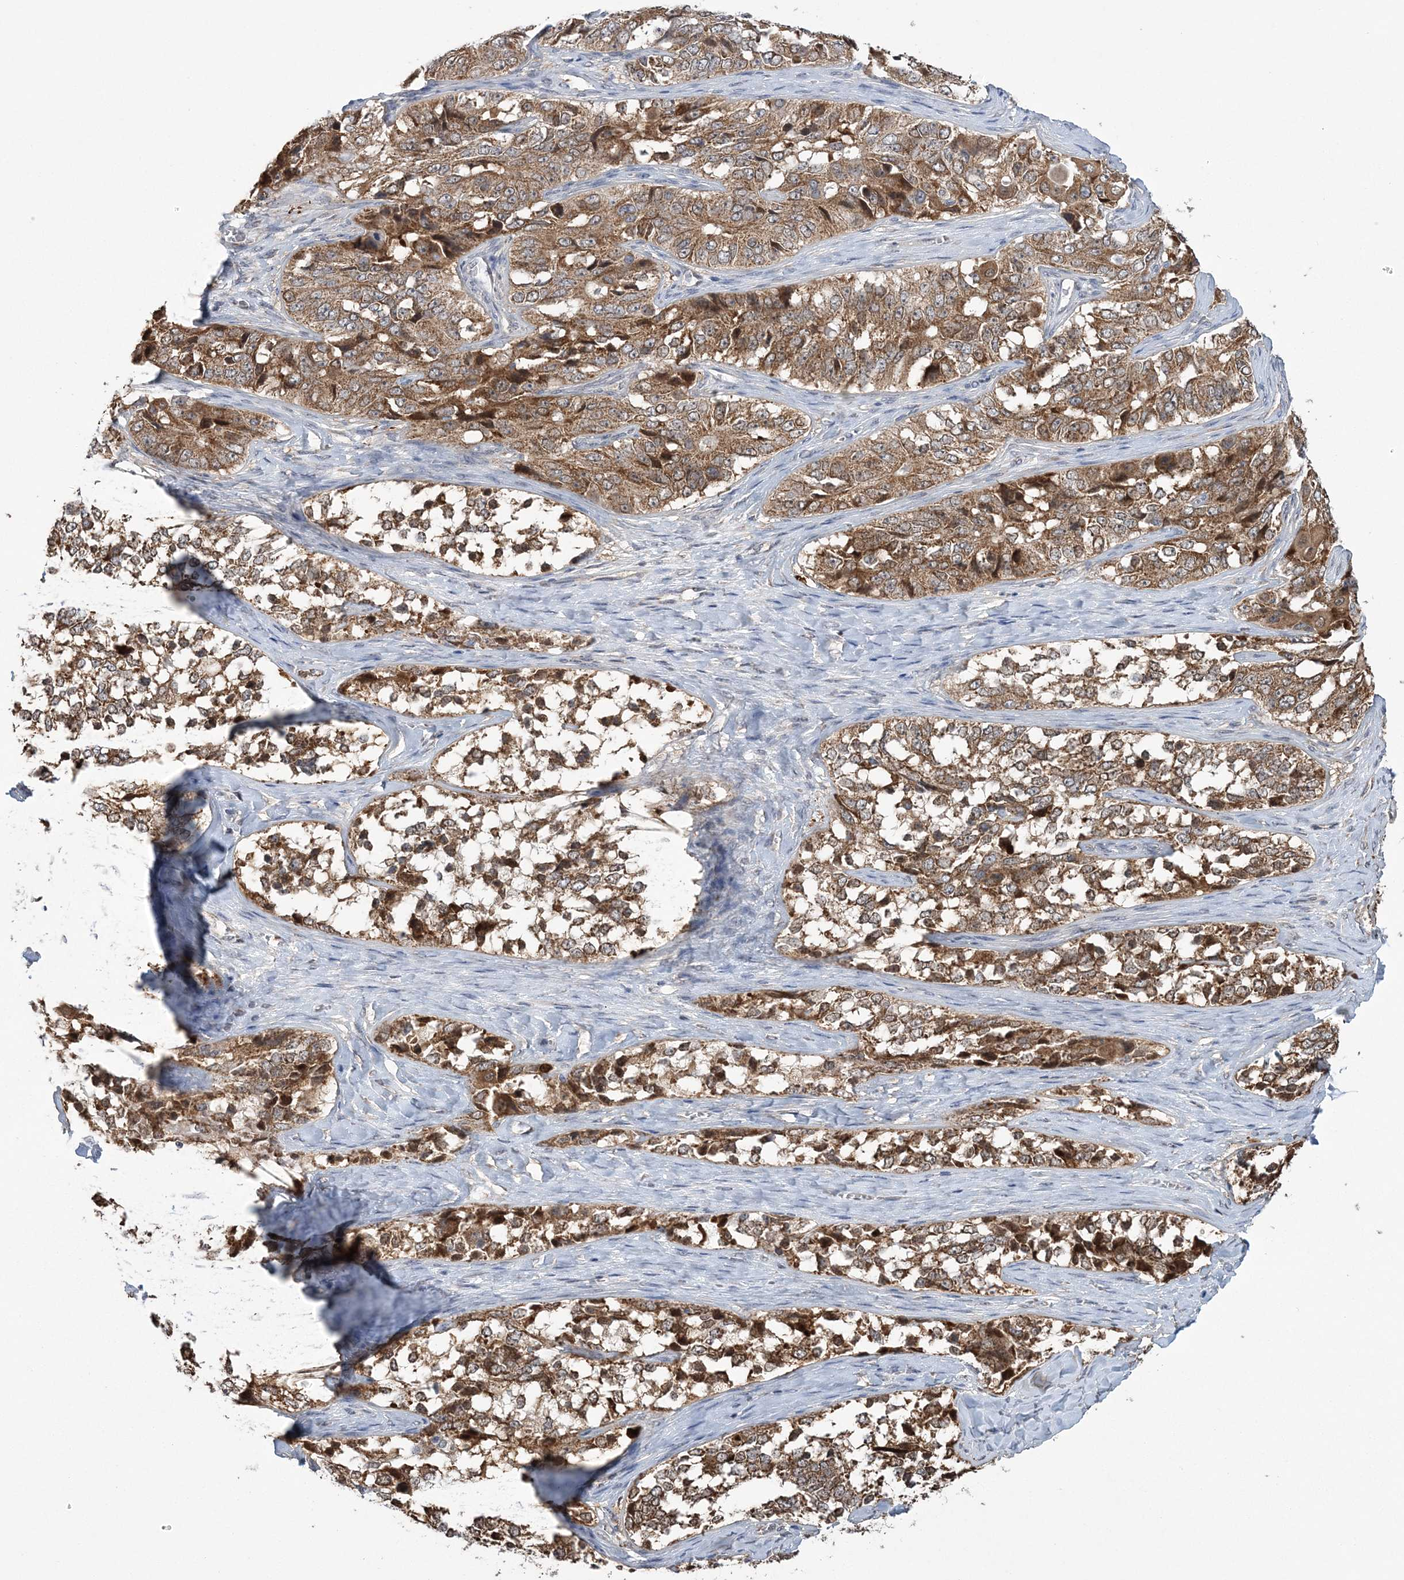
{"staining": {"intensity": "moderate", "quantity": ">75%", "location": "cytoplasmic/membranous"}, "tissue": "ovarian cancer", "cell_type": "Tumor cells", "image_type": "cancer", "snomed": [{"axis": "morphology", "description": "Carcinoma, endometroid"}, {"axis": "topography", "description": "Ovary"}], "caption": "Brown immunohistochemical staining in ovarian cancer displays moderate cytoplasmic/membranous positivity in about >75% of tumor cells.", "gene": "SLX9", "patient": {"sex": "female", "age": 51}}